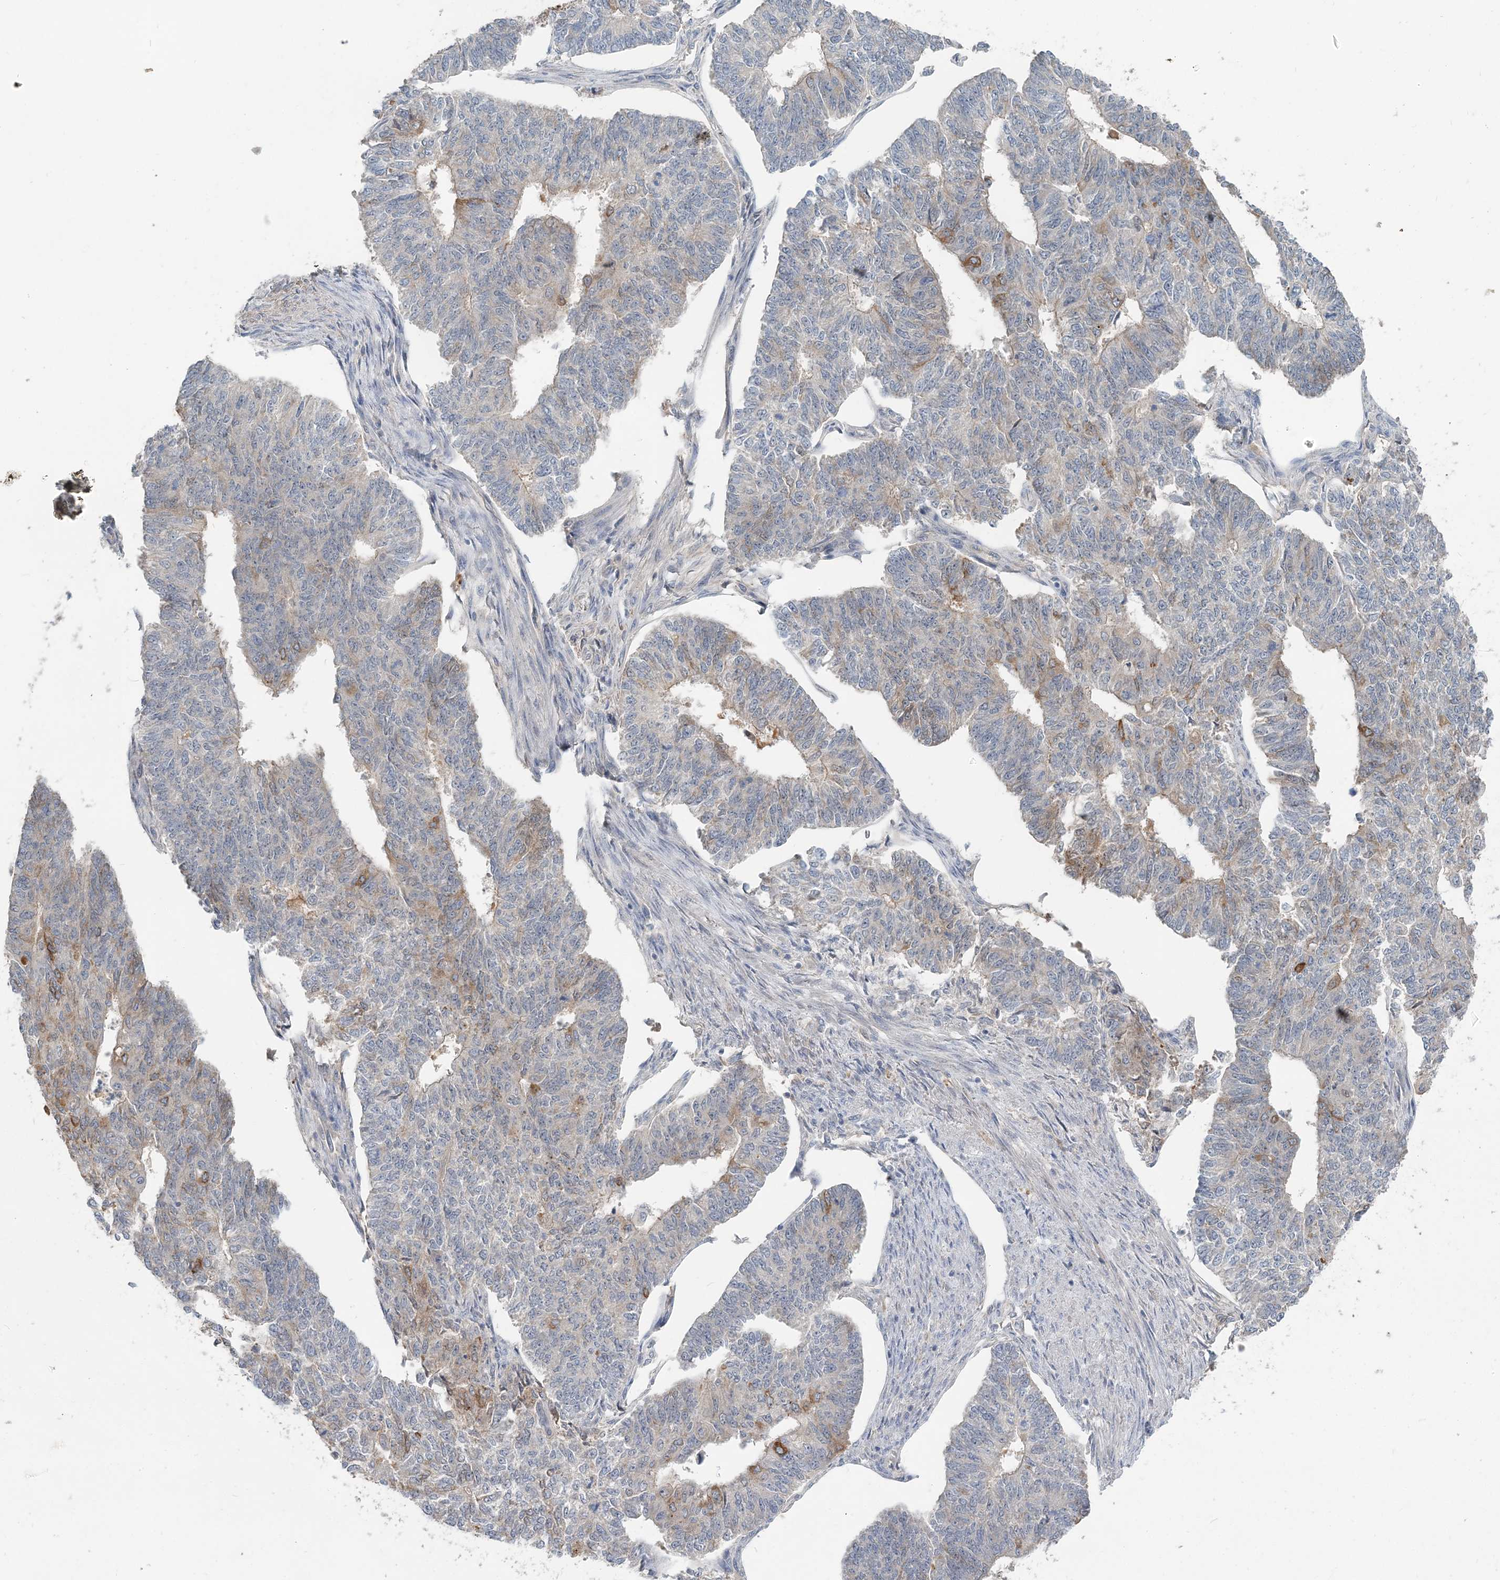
{"staining": {"intensity": "moderate", "quantity": "<25%", "location": "cytoplasmic/membranous"}, "tissue": "endometrial cancer", "cell_type": "Tumor cells", "image_type": "cancer", "snomed": [{"axis": "morphology", "description": "Adenocarcinoma, NOS"}, {"axis": "topography", "description": "Endometrium"}], "caption": "Tumor cells exhibit moderate cytoplasmic/membranous staining in approximately <25% of cells in endometrial cancer (adenocarcinoma).", "gene": "RNF25", "patient": {"sex": "female", "age": 32}}